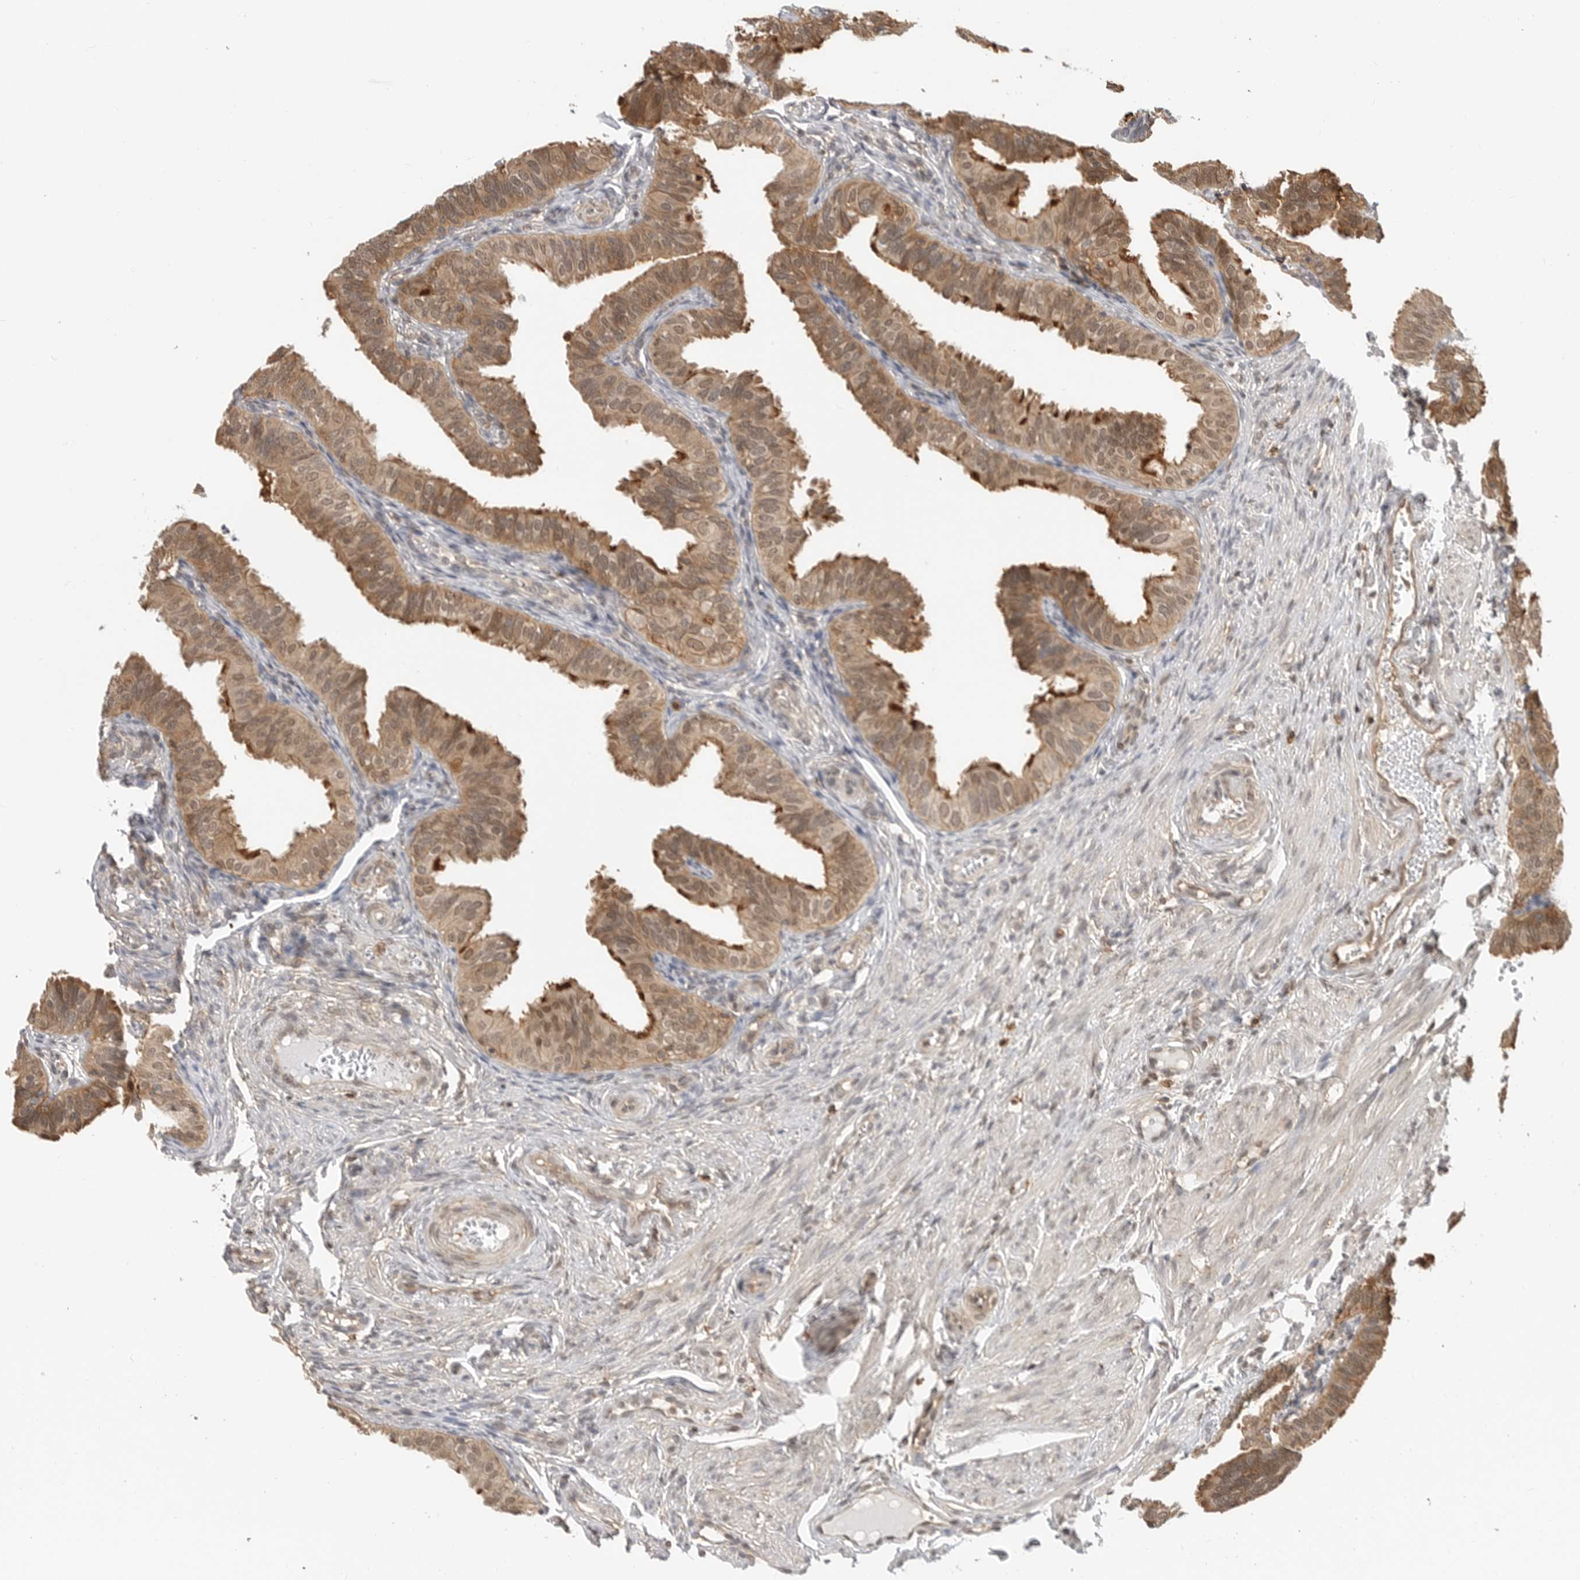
{"staining": {"intensity": "moderate", "quantity": ">75%", "location": "cytoplasmic/membranous"}, "tissue": "fallopian tube", "cell_type": "Glandular cells", "image_type": "normal", "snomed": [{"axis": "morphology", "description": "Normal tissue, NOS"}, {"axis": "topography", "description": "Fallopian tube"}], "caption": "Brown immunohistochemical staining in benign fallopian tube displays moderate cytoplasmic/membranous staining in about >75% of glandular cells. Ihc stains the protein of interest in brown and the nuclei are stained blue.", "gene": "ANXA11", "patient": {"sex": "female", "age": 35}}